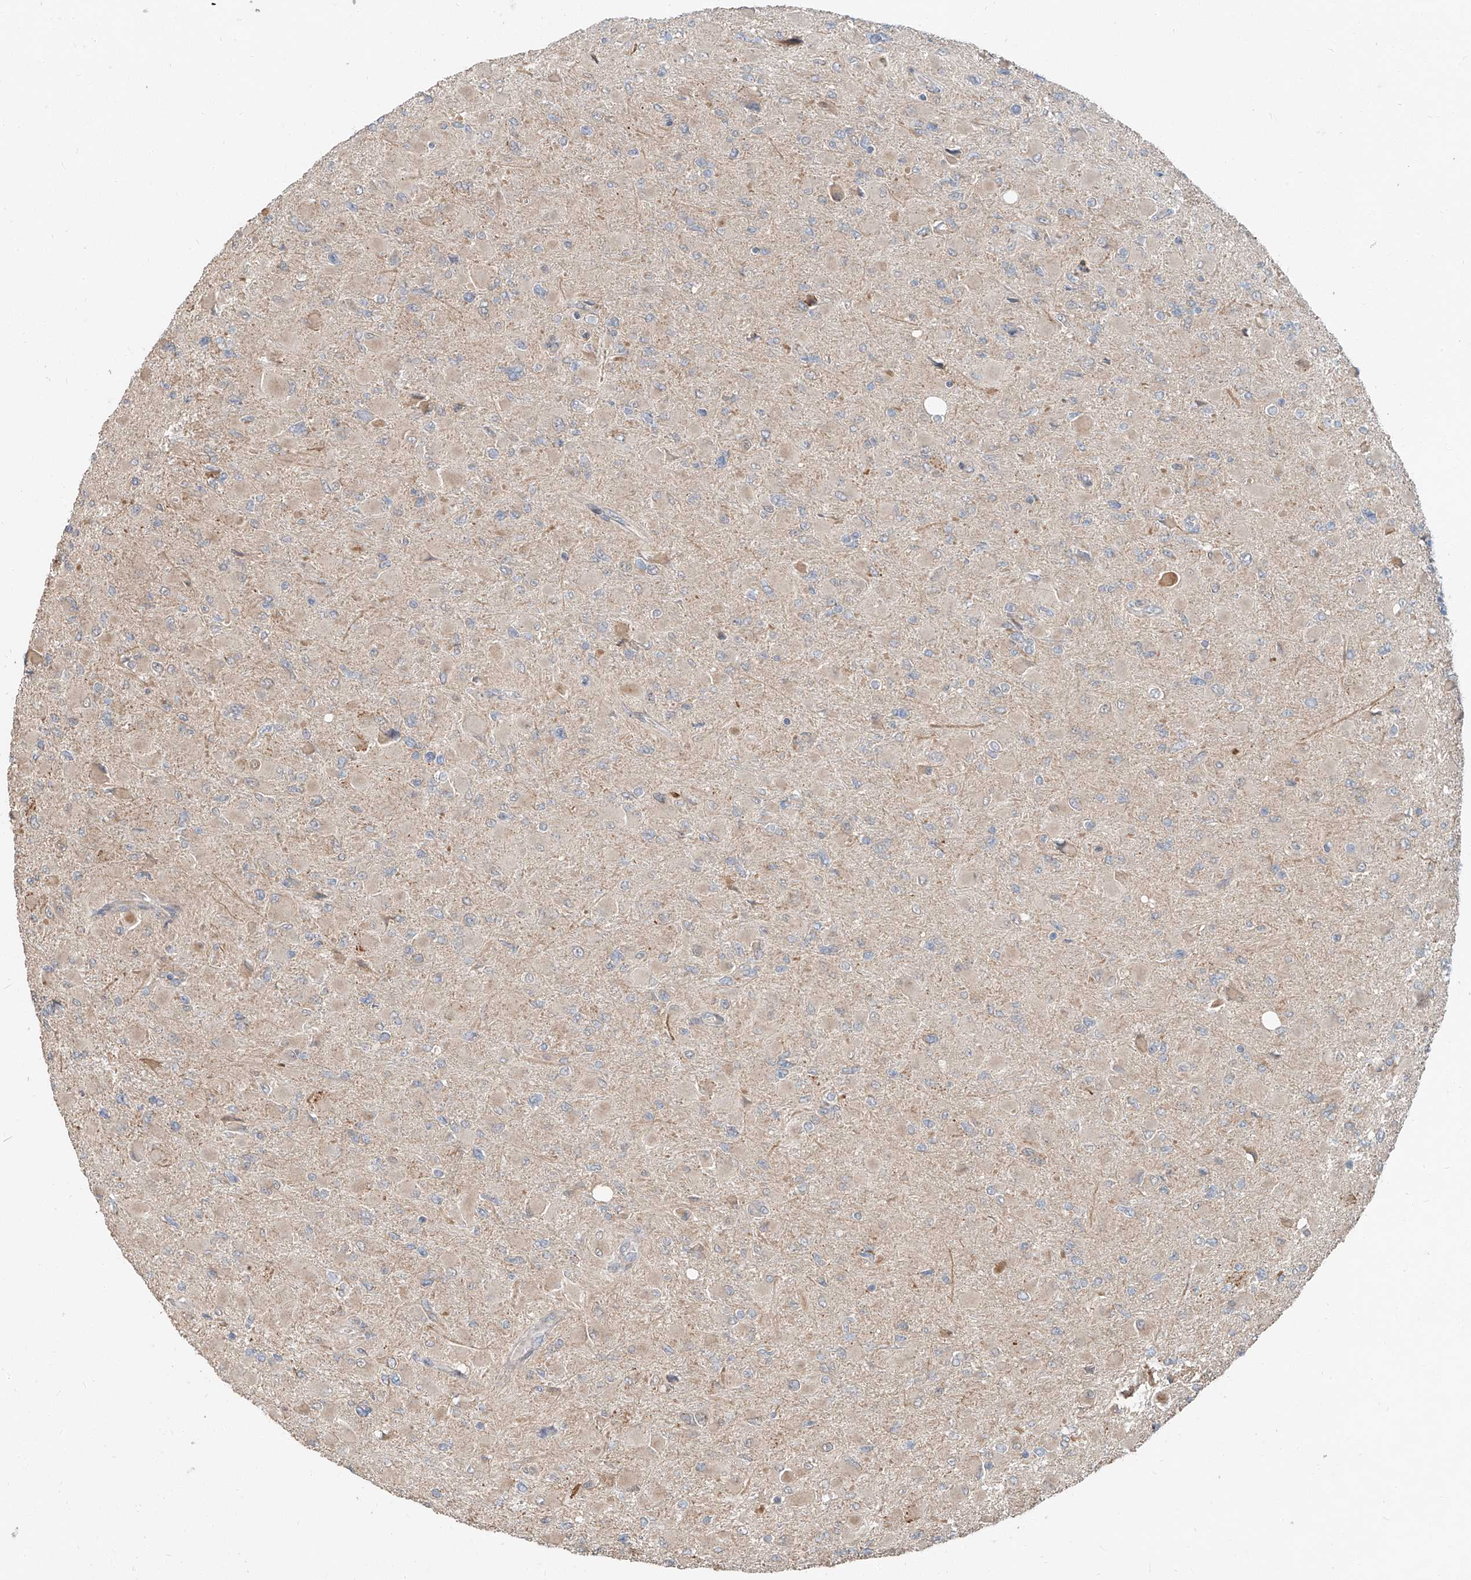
{"staining": {"intensity": "negative", "quantity": "none", "location": "none"}, "tissue": "glioma", "cell_type": "Tumor cells", "image_type": "cancer", "snomed": [{"axis": "morphology", "description": "Glioma, malignant, High grade"}, {"axis": "topography", "description": "Cerebral cortex"}], "caption": "Glioma was stained to show a protein in brown. There is no significant staining in tumor cells. (DAB (3,3'-diaminobenzidine) immunohistochemistry, high magnification).", "gene": "STX19", "patient": {"sex": "female", "age": 36}}